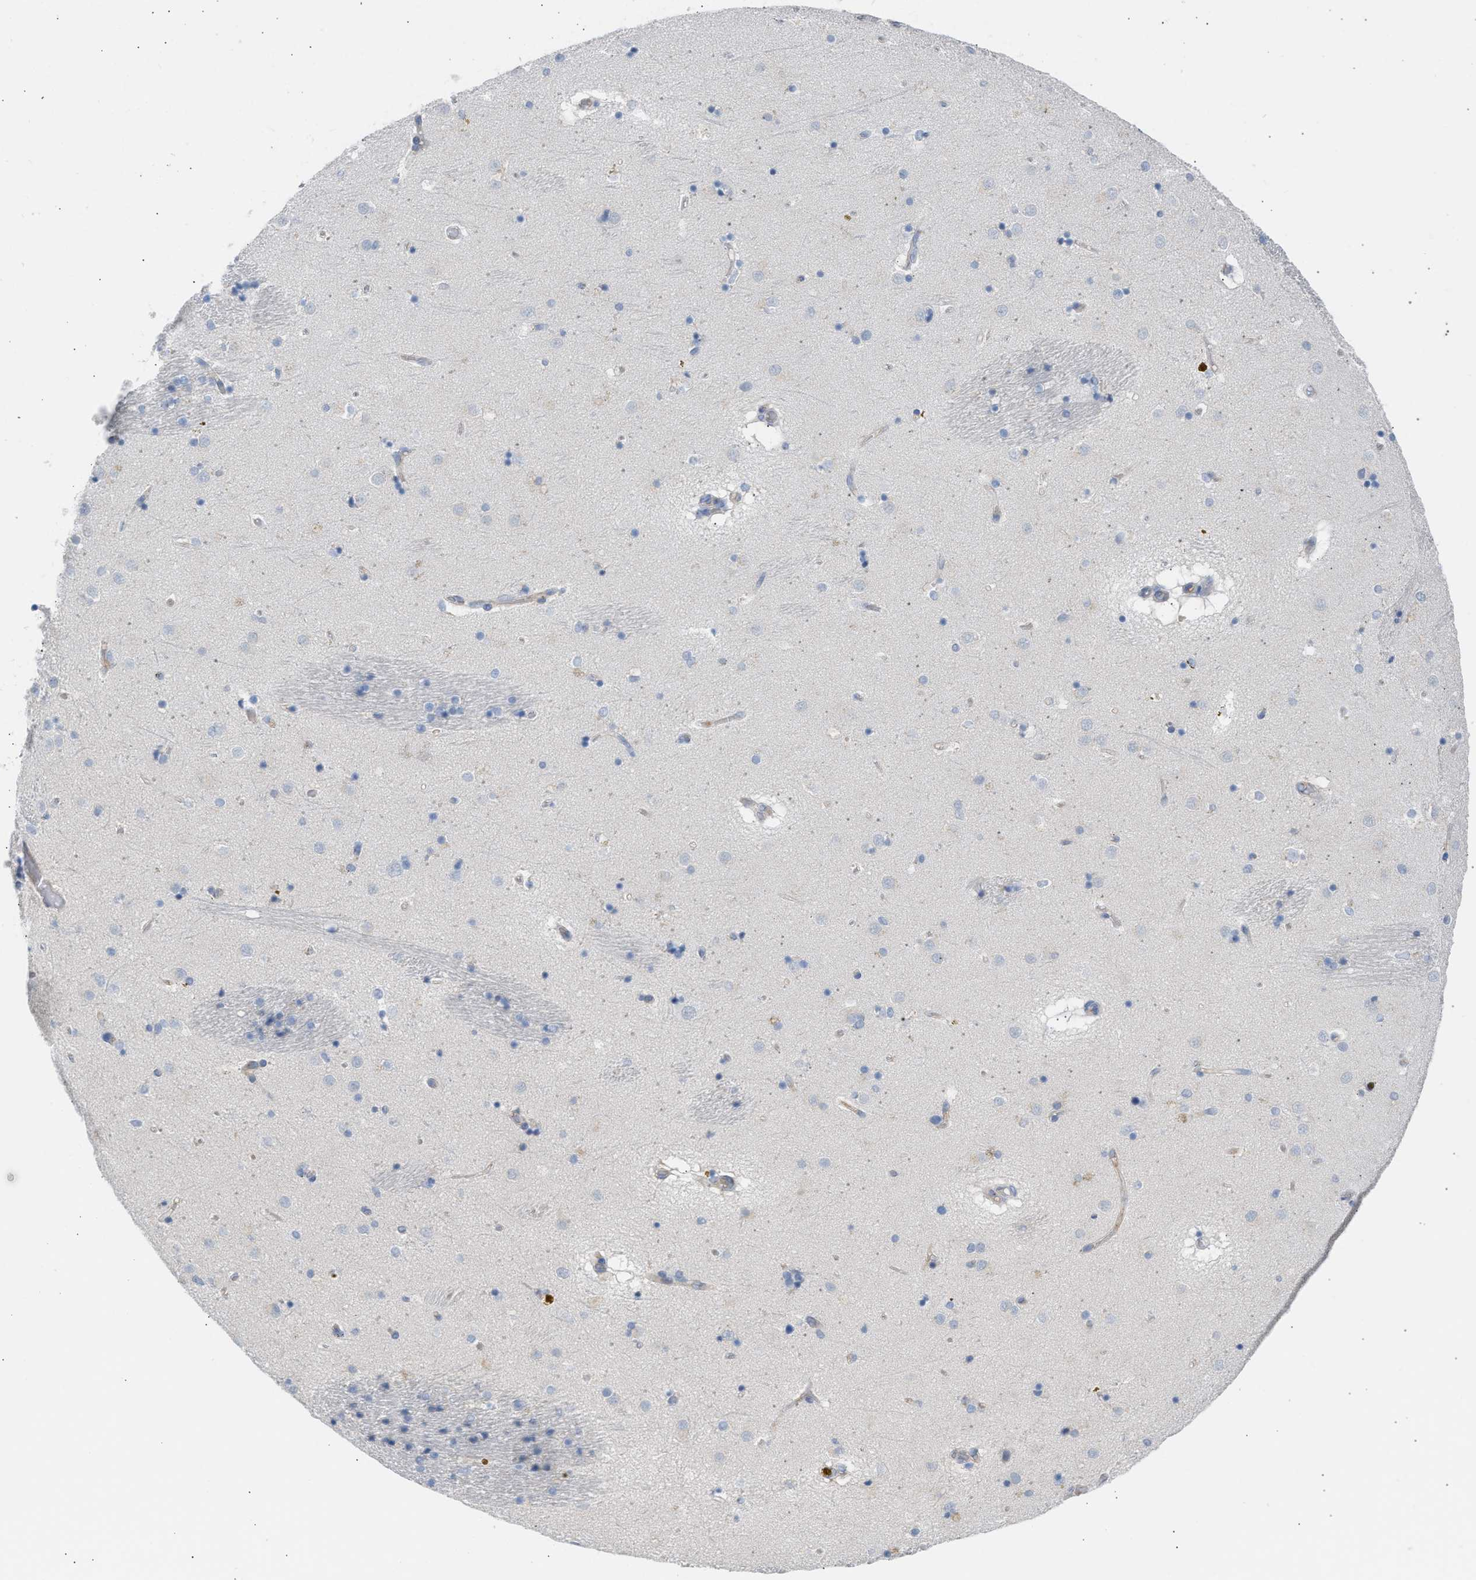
{"staining": {"intensity": "negative", "quantity": "none", "location": "none"}, "tissue": "caudate", "cell_type": "Glial cells", "image_type": "normal", "snomed": [{"axis": "morphology", "description": "Normal tissue, NOS"}, {"axis": "topography", "description": "Lateral ventricle wall"}], "caption": "DAB immunohistochemical staining of unremarkable caudate displays no significant positivity in glial cells.", "gene": "ERBB2", "patient": {"sex": "male", "age": 70}}